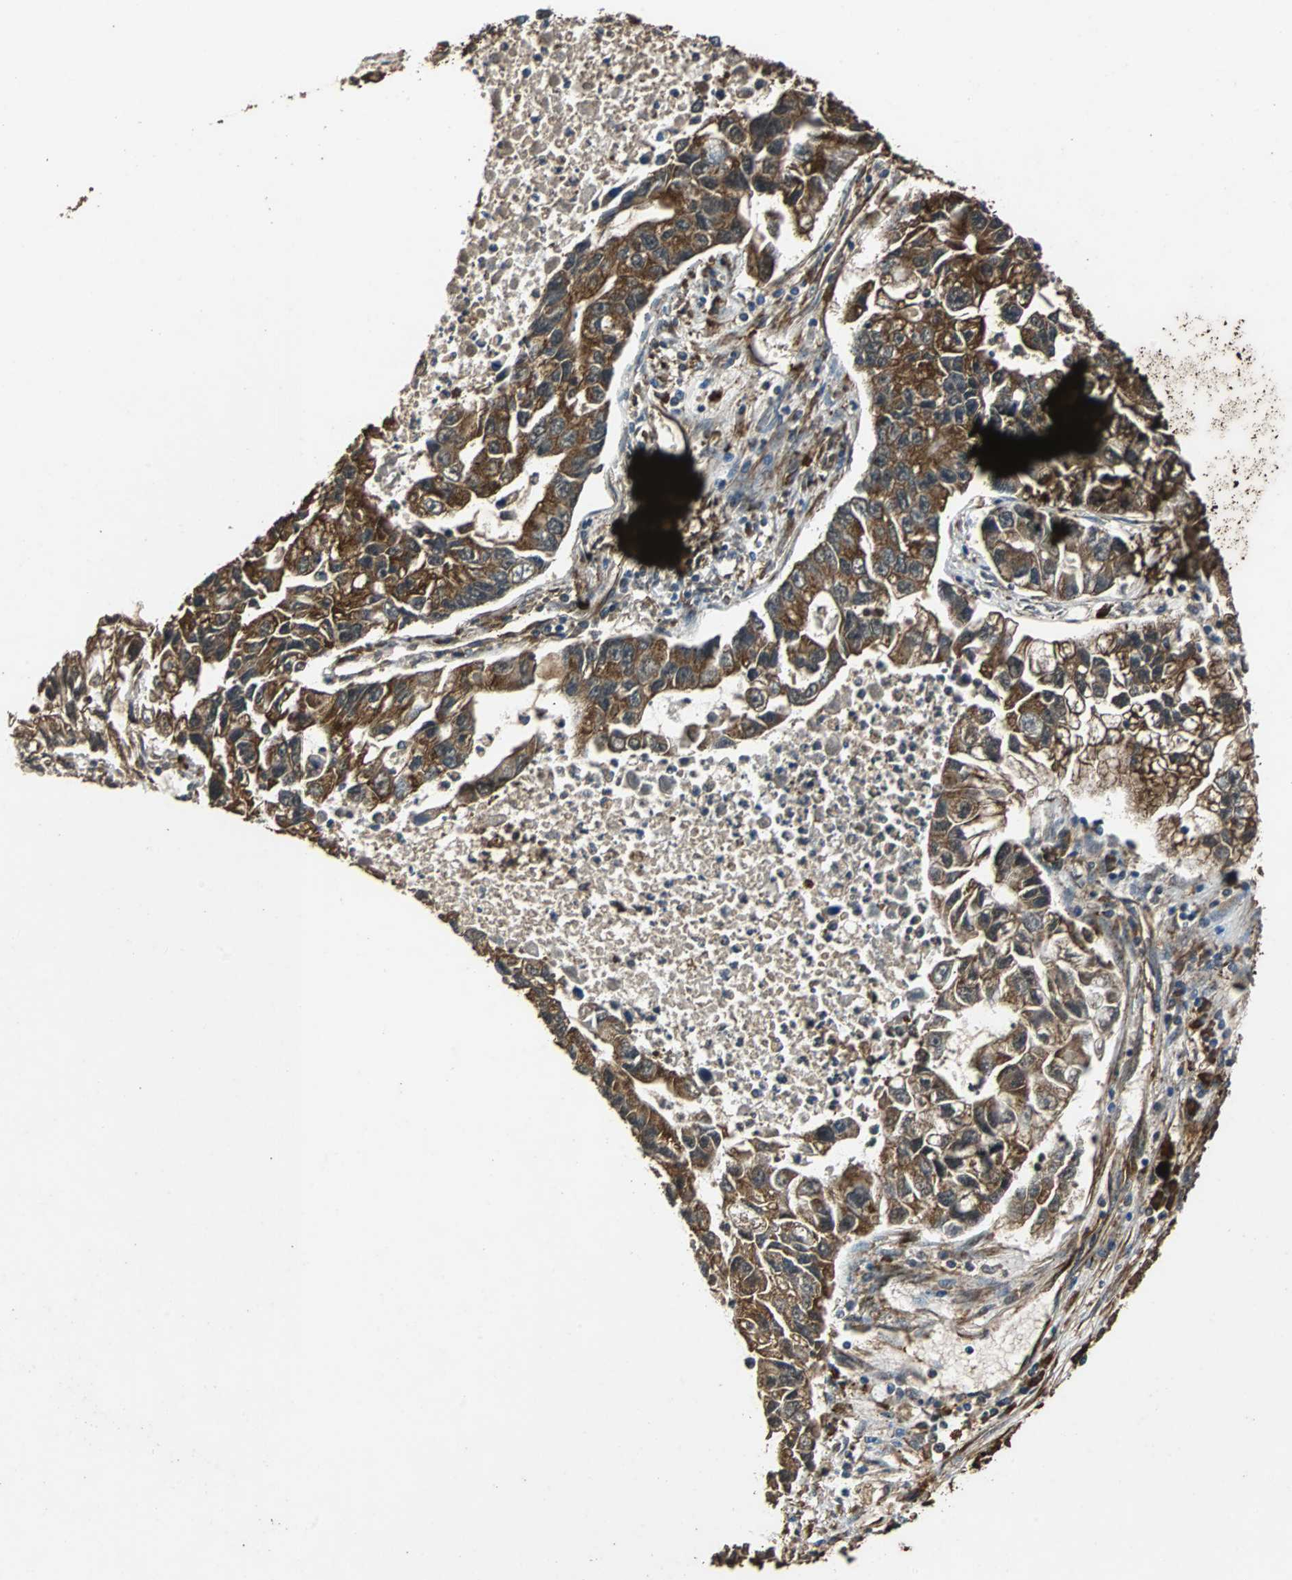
{"staining": {"intensity": "strong", "quantity": ">75%", "location": "cytoplasmic/membranous"}, "tissue": "lung cancer", "cell_type": "Tumor cells", "image_type": "cancer", "snomed": [{"axis": "morphology", "description": "Adenocarcinoma, NOS"}, {"axis": "topography", "description": "Lung"}], "caption": "A micrograph of lung adenocarcinoma stained for a protein demonstrates strong cytoplasmic/membranous brown staining in tumor cells.", "gene": "NAA10", "patient": {"sex": "female", "age": 51}}